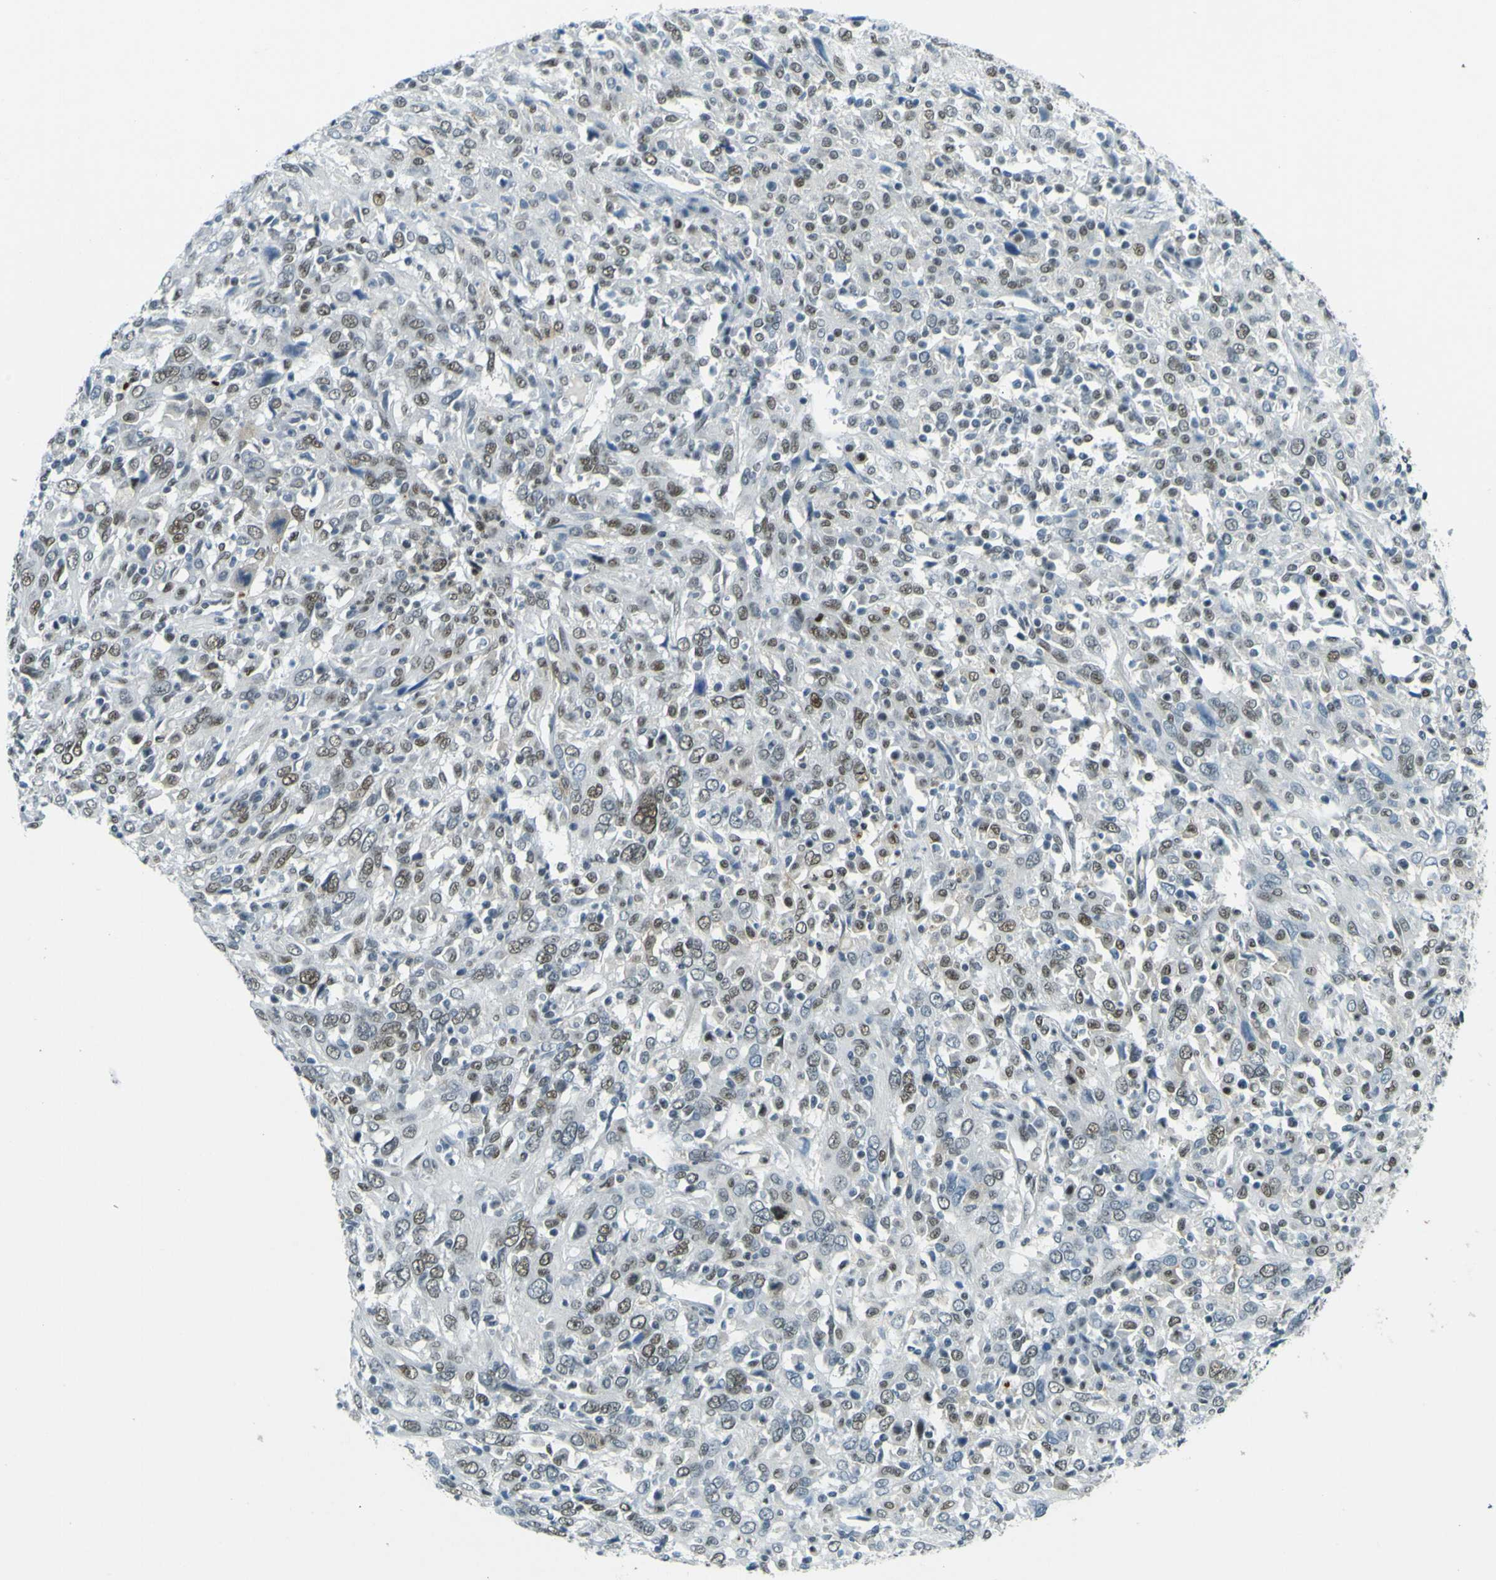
{"staining": {"intensity": "weak", "quantity": "25%-75%", "location": "nuclear"}, "tissue": "cervical cancer", "cell_type": "Tumor cells", "image_type": "cancer", "snomed": [{"axis": "morphology", "description": "Squamous cell carcinoma, NOS"}, {"axis": "topography", "description": "Cervix"}], "caption": "Brown immunohistochemical staining in cervical squamous cell carcinoma exhibits weak nuclear expression in about 25%-75% of tumor cells.", "gene": "CEBPG", "patient": {"sex": "female", "age": 46}}